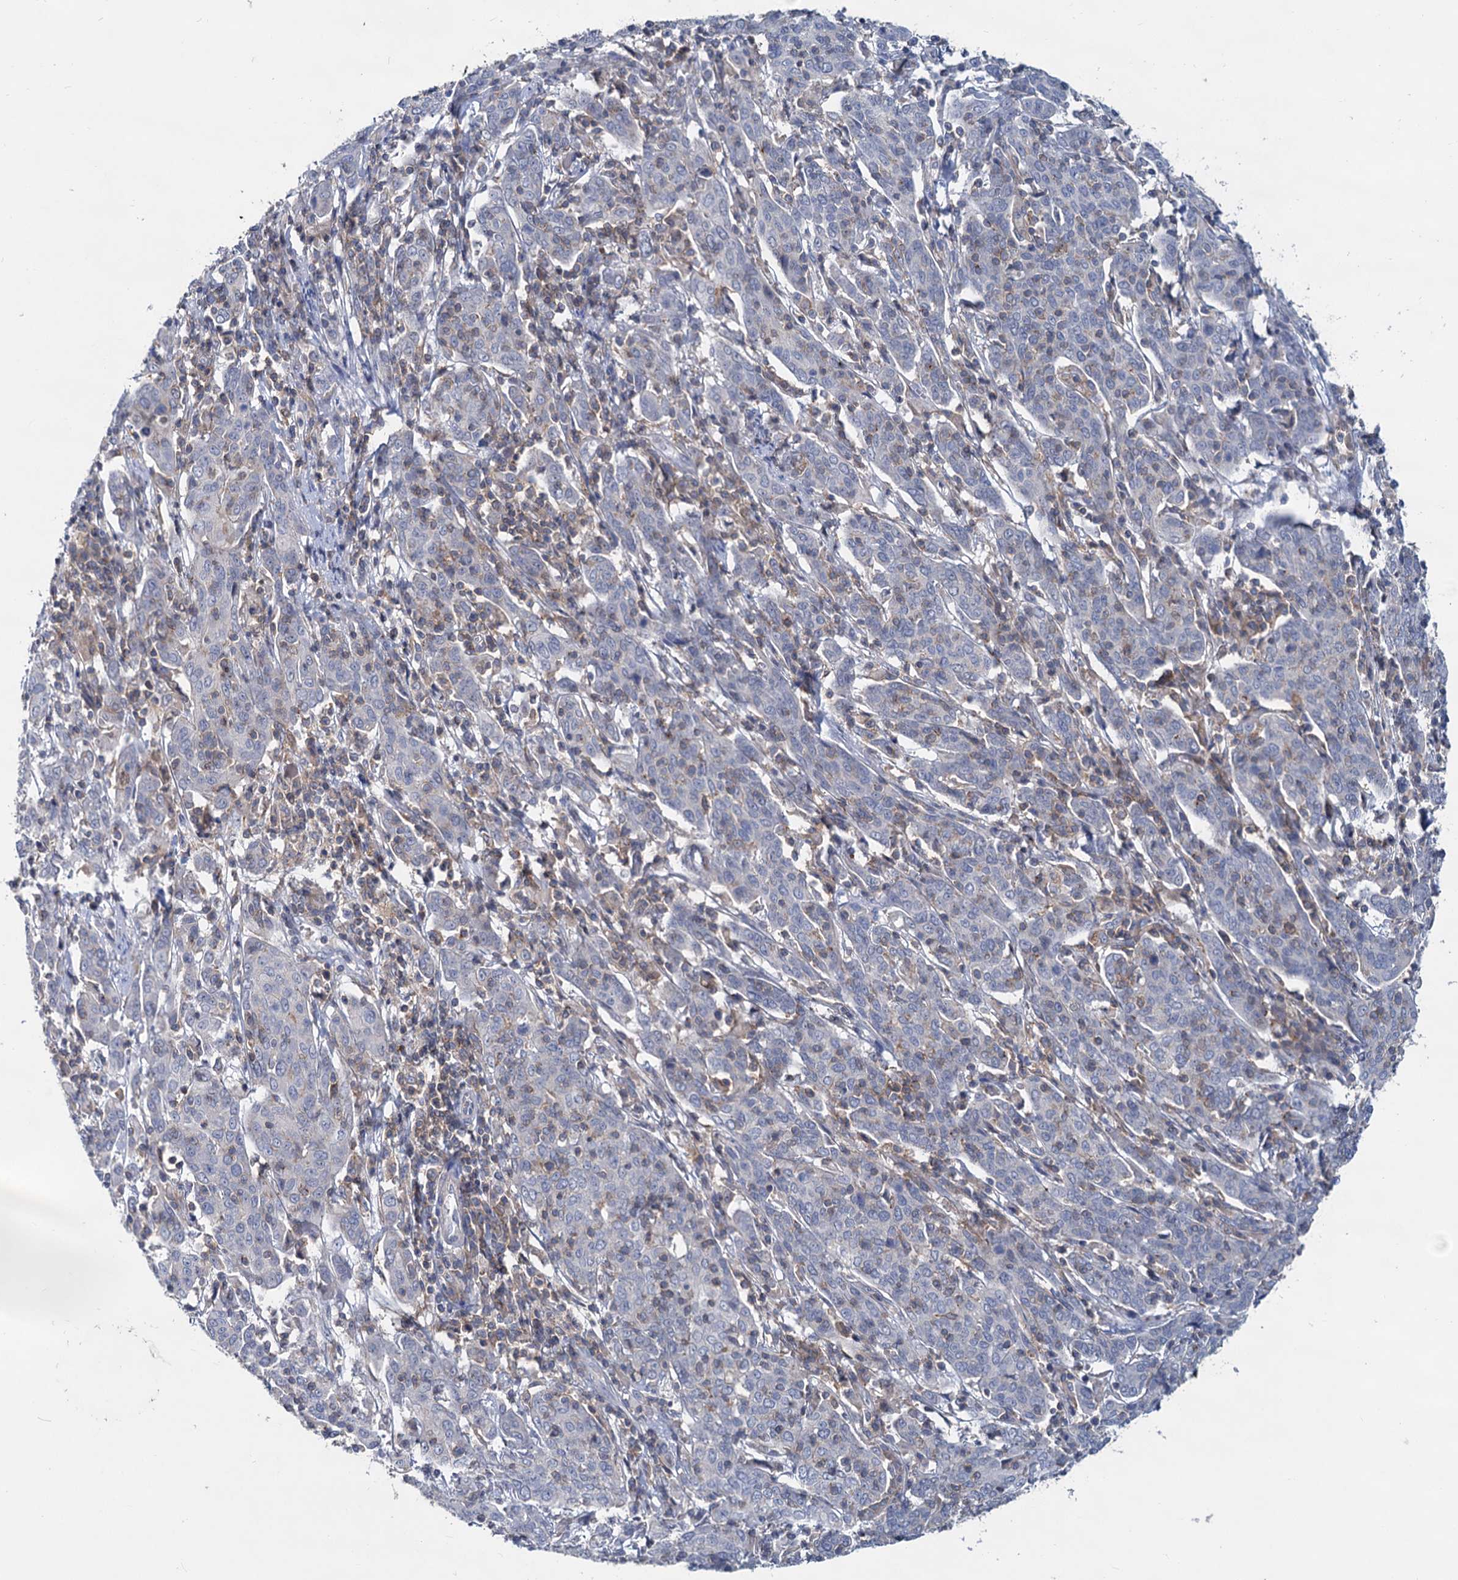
{"staining": {"intensity": "negative", "quantity": "none", "location": "none"}, "tissue": "cervical cancer", "cell_type": "Tumor cells", "image_type": "cancer", "snomed": [{"axis": "morphology", "description": "Squamous cell carcinoma, NOS"}, {"axis": "topography", "description": "Cervix"}], "caption": "Tumor cells are negative for protein expression in human squamous cell carcinoma (cervical).", "gene": "LRCH4", "patient": {"sex": "female", "age": 67}}